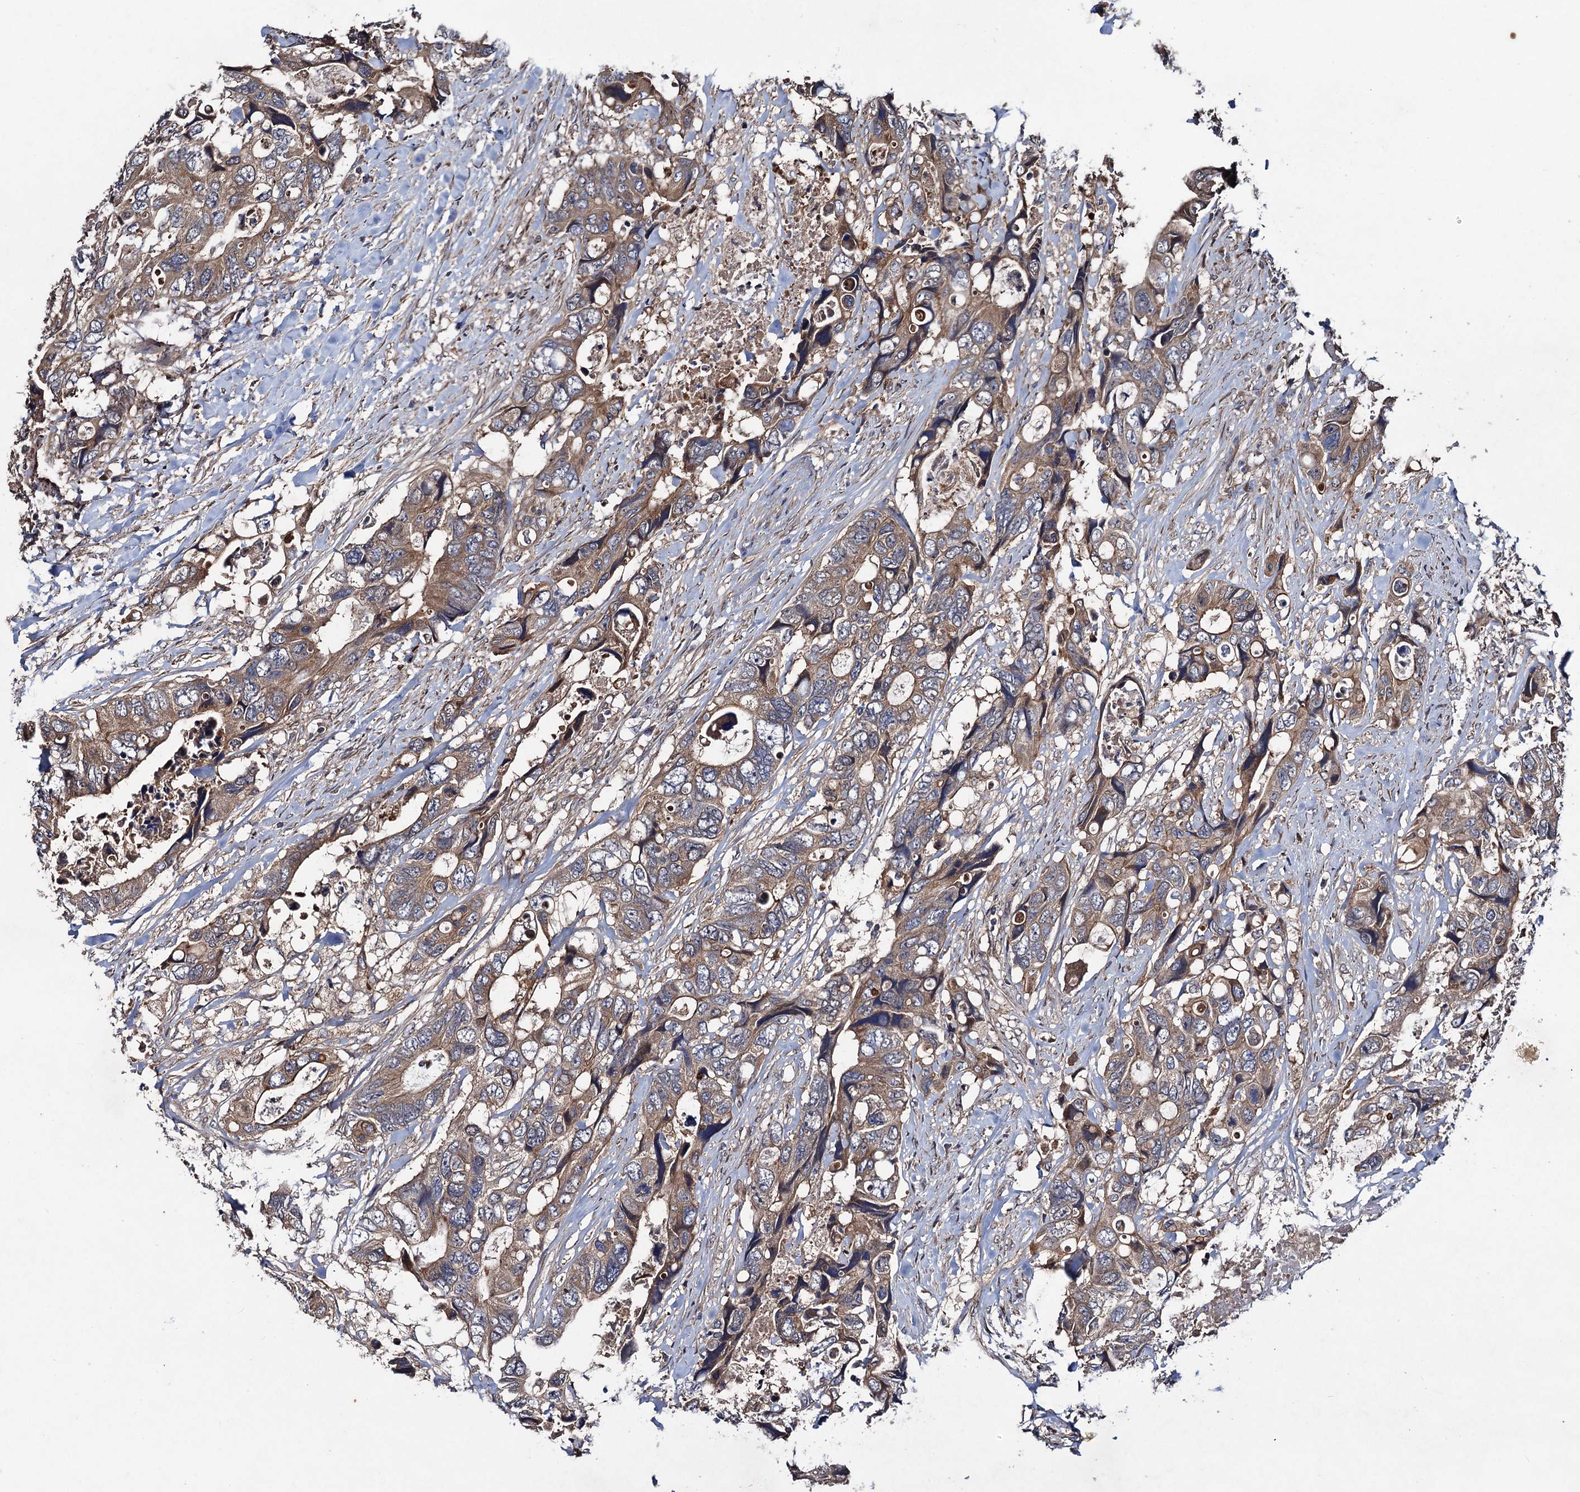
{"staining": {"intensity": "moderate", "quantity": ">75%", "location": "cytoplasmic/membranous"}, "tissue": "colorectal cancer", "cell_type": "Tumor cells", "image_type": "cancer", "snomed": [{"axis": "morphology", "description": "Adenocarcinoma, NOS"}, {"axis": "topography", "description": "Rectum"}], "caption": "Colorectal cancer was stained to show a protein in brown. There is medium levels of moderate cytoplasmic/membranous expression in about >75% of tumor cells. The staining was performed using DAB (3,3'-diaminobenzidine), with brown indicating positive protein expression. Nuclei are stained blue with hematoxylin.", "gene": "HAUS1", "patient": {"sex": "male", "age": 57}}